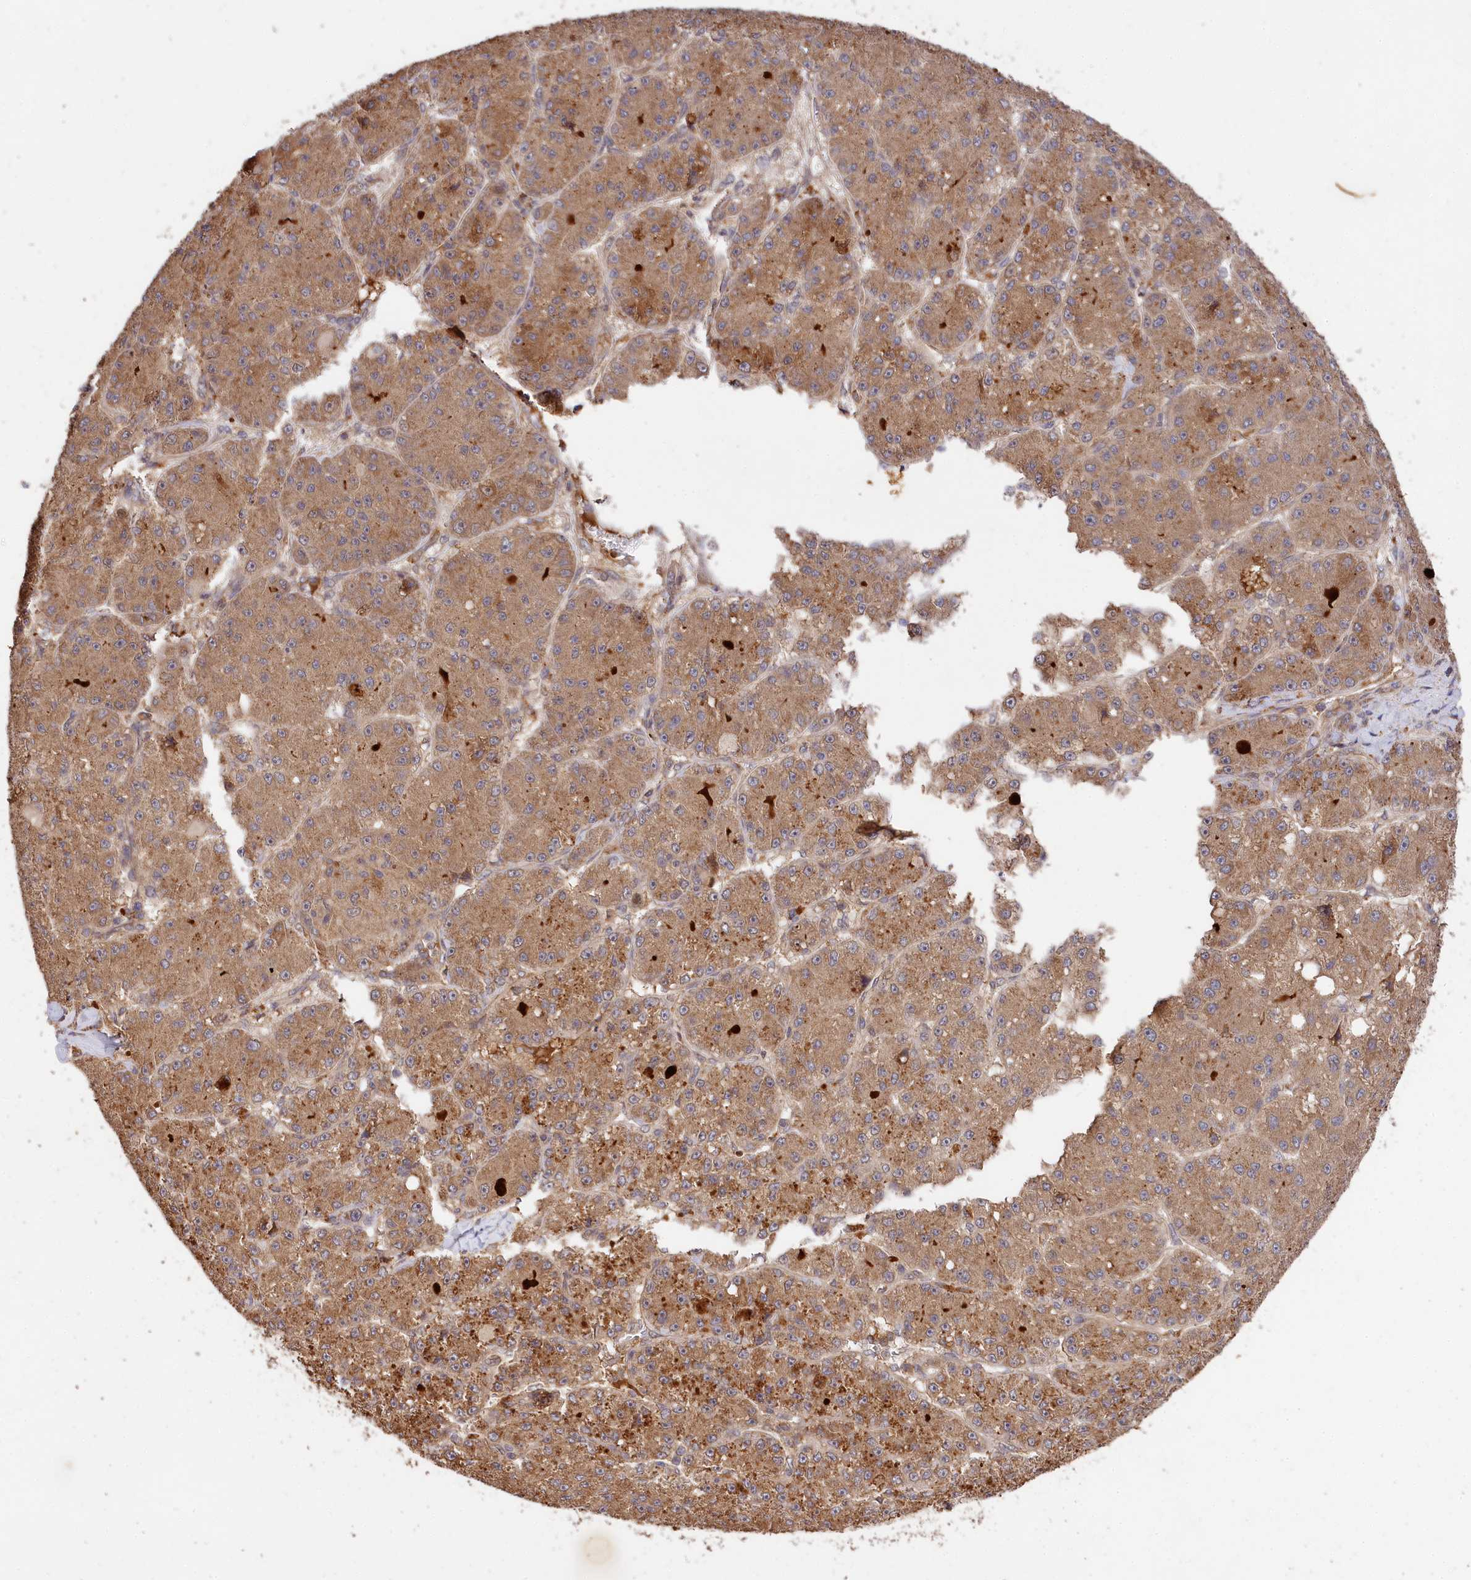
{"staining": {"intensity": "moderate", "quantity": ">75%", "location": "cytoplasmic/membranous"}, "tissue": "liver cancer", "cell_type": "Tumor cells", "image_type": "cancer", "snomed": [{"axis": "morphology", "description": "Carcinoma, Hepatocellular, NOS"}, {"axis": "topography", "description": "Liver"}], "caption": "Immunohistochemistry (IHC) (DAB) staining of hepatocellular carcinoma (liver) shows moderate cytoplasmic/membranous protein positivity in about >75% of tumor cells.", "gene": "MCF2L2", "patient": {"sex": "male", "age": 67}}